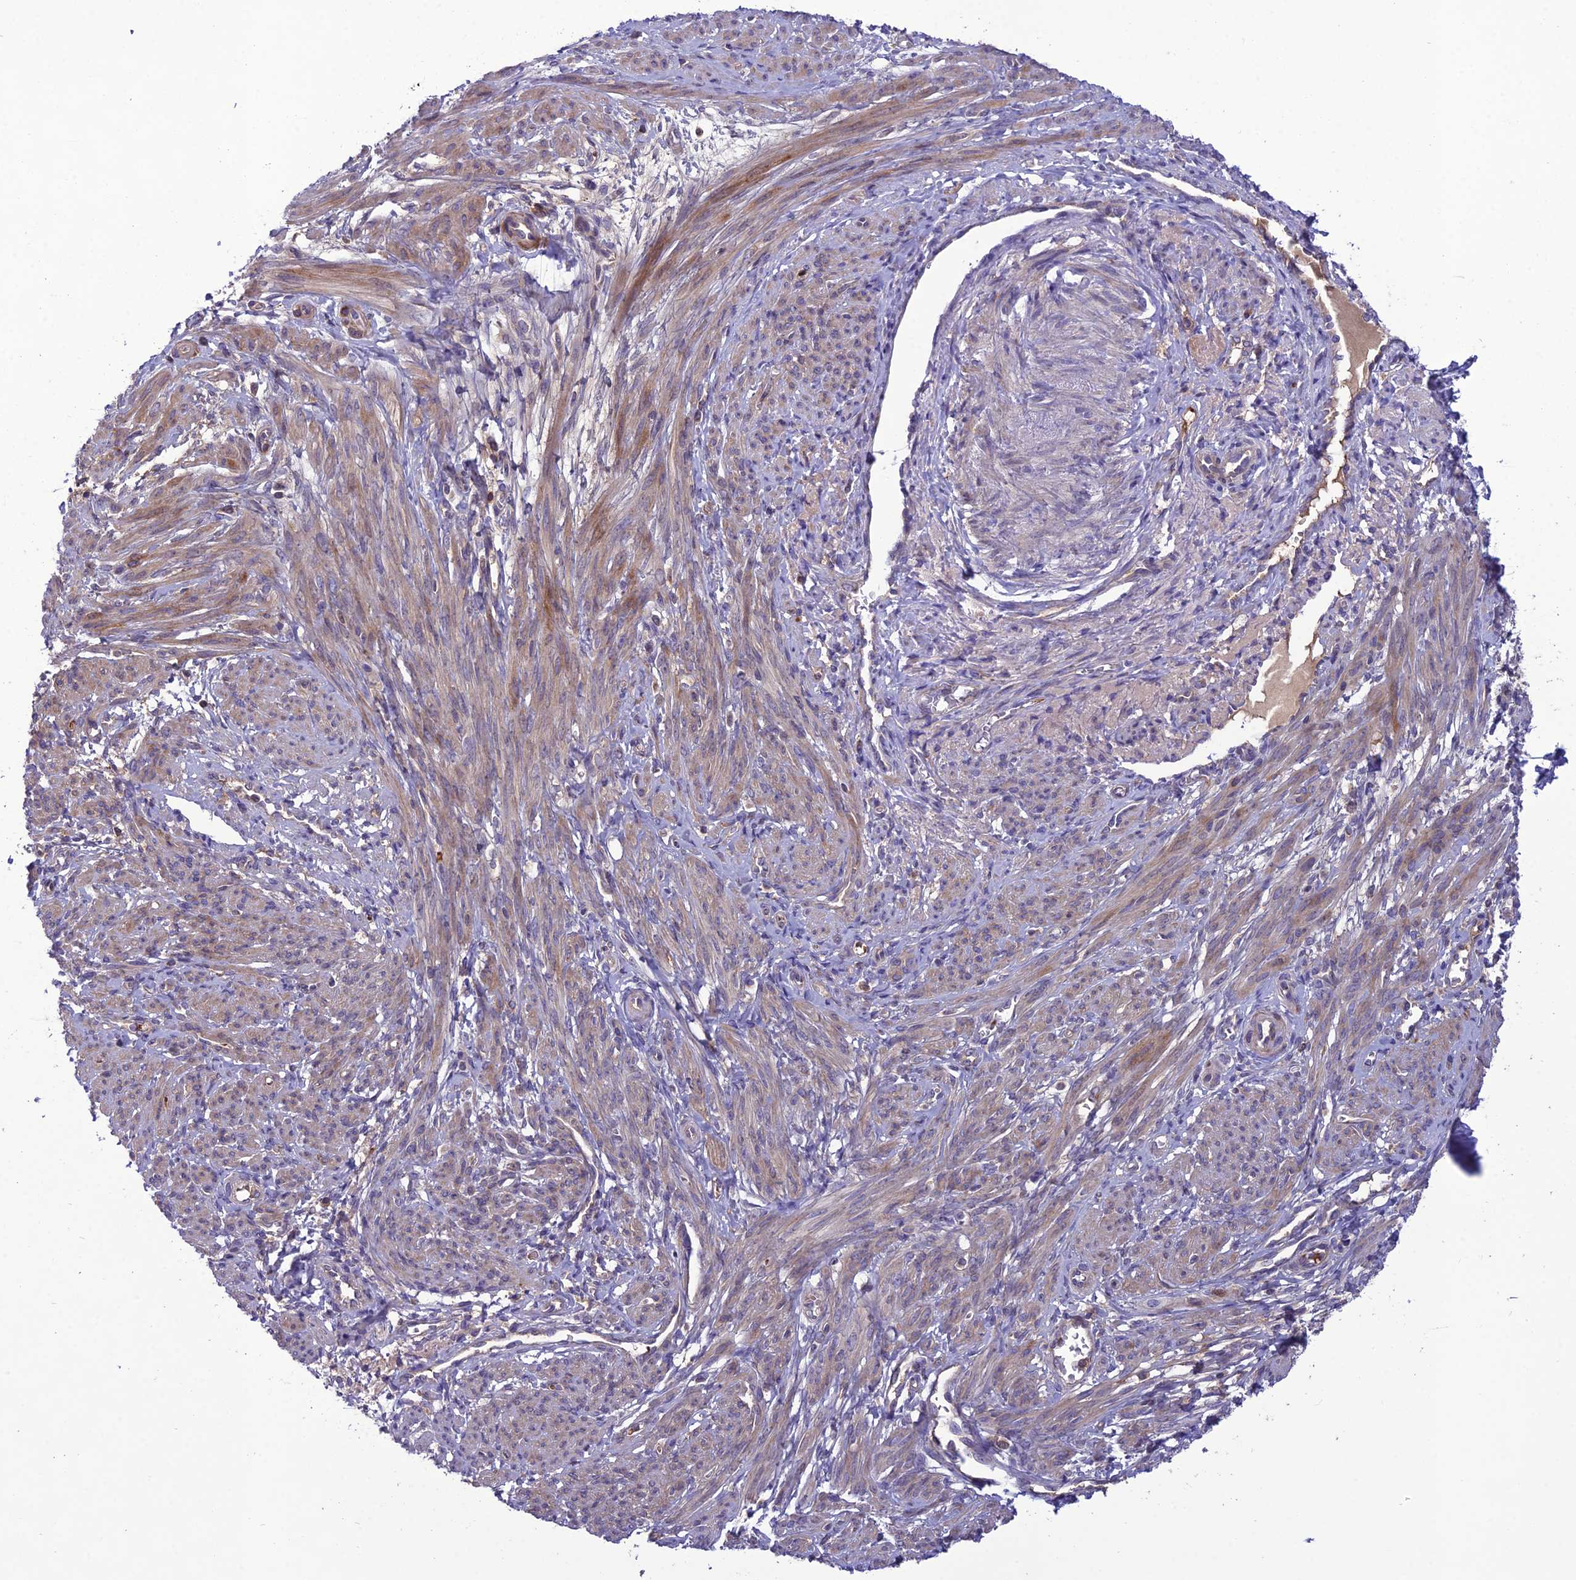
{"staining": {"intensity": "moderate", "quantity": "<25%", "location": "cytoplasmic/membranous"}, "tissue": "smooth muscle", "cell_type": "Smooth muscle cells", "image_type": "normal", "snomed": [{"axis": "morphology", "description": "Normal tissue, NOS"}, {"axis": "topography", "description": "Smooth muscle"}], "caption": "IHC staining of benign smooth muscle, which demonstrates low levels of moderate cytoplasmic/membranous expression in approximately <25% of smooth muscle cells indicating moderate cytoplasmic/membranous protein staining. The staining was performed using DAB (3,3'-diaminobenzidine) (brown) for protein detection and nuclei were counterstained in hematoxylin (blue).", "gene": "GDF6", "patient": {"sex": "female", "age": 39}}